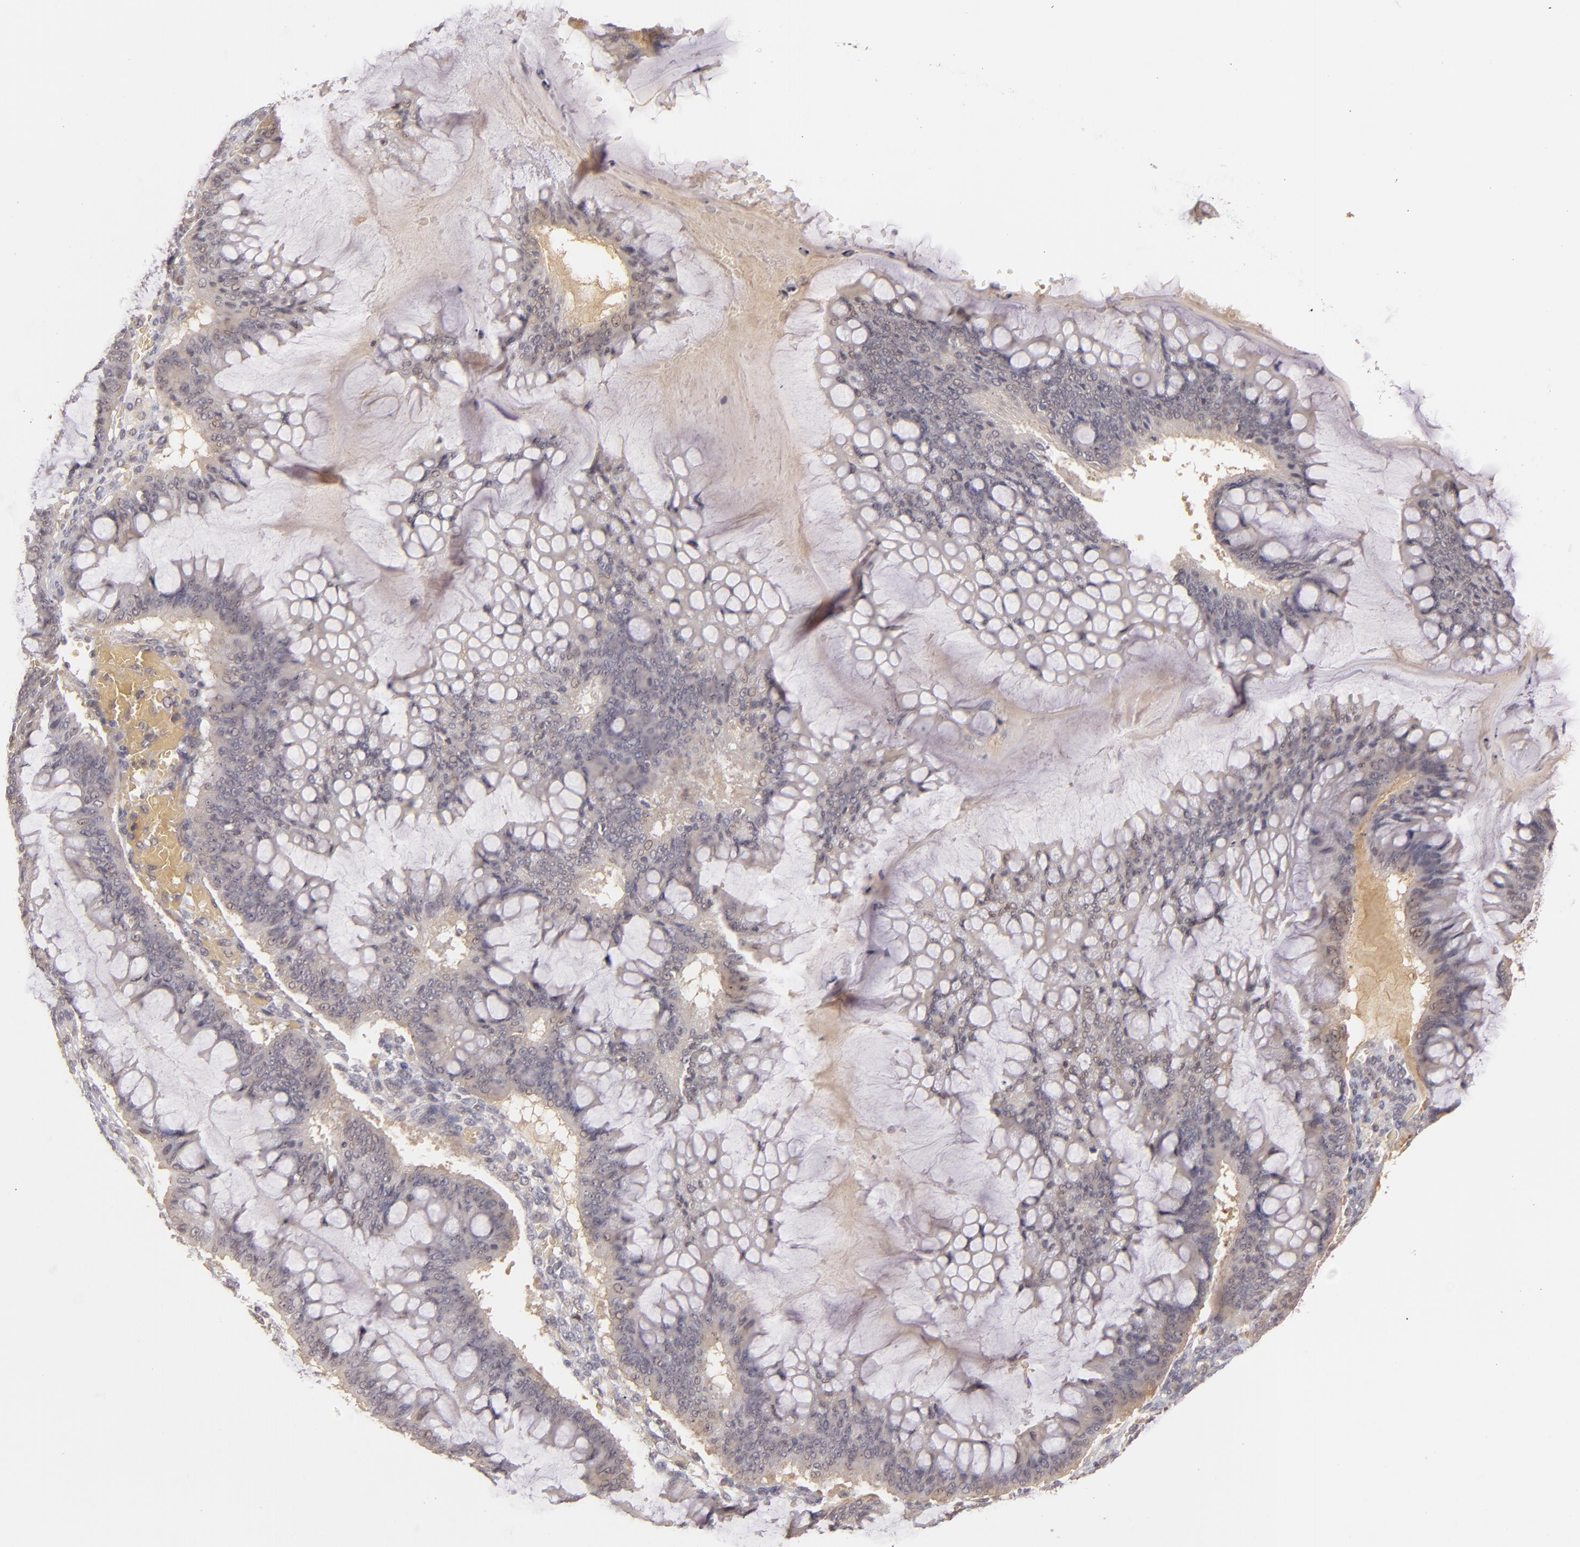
{"staining": {"intensity": "weak", "quantity": ">75%", "location": "cytoplasmic/membranous"}, "tissue": "ovarian cancer", "cell_type": "Tumor cells", "image_type": "cancer", "snomed": [{"axis": "morphology", "description": "Cystadenocarcinoma, mucinous, NOS"}, {"axis": "topography", "description": "Ovary"}], "caption": "This image displays immunohistochemistry staining of ovarian cancer (mucinous cystadenocarcinoma), with low weak cytoplasmic/membranous positivity in about >75% of tumor cells.", "gene": "LRG1", "patient": {"sex": "female", "age": 73}}